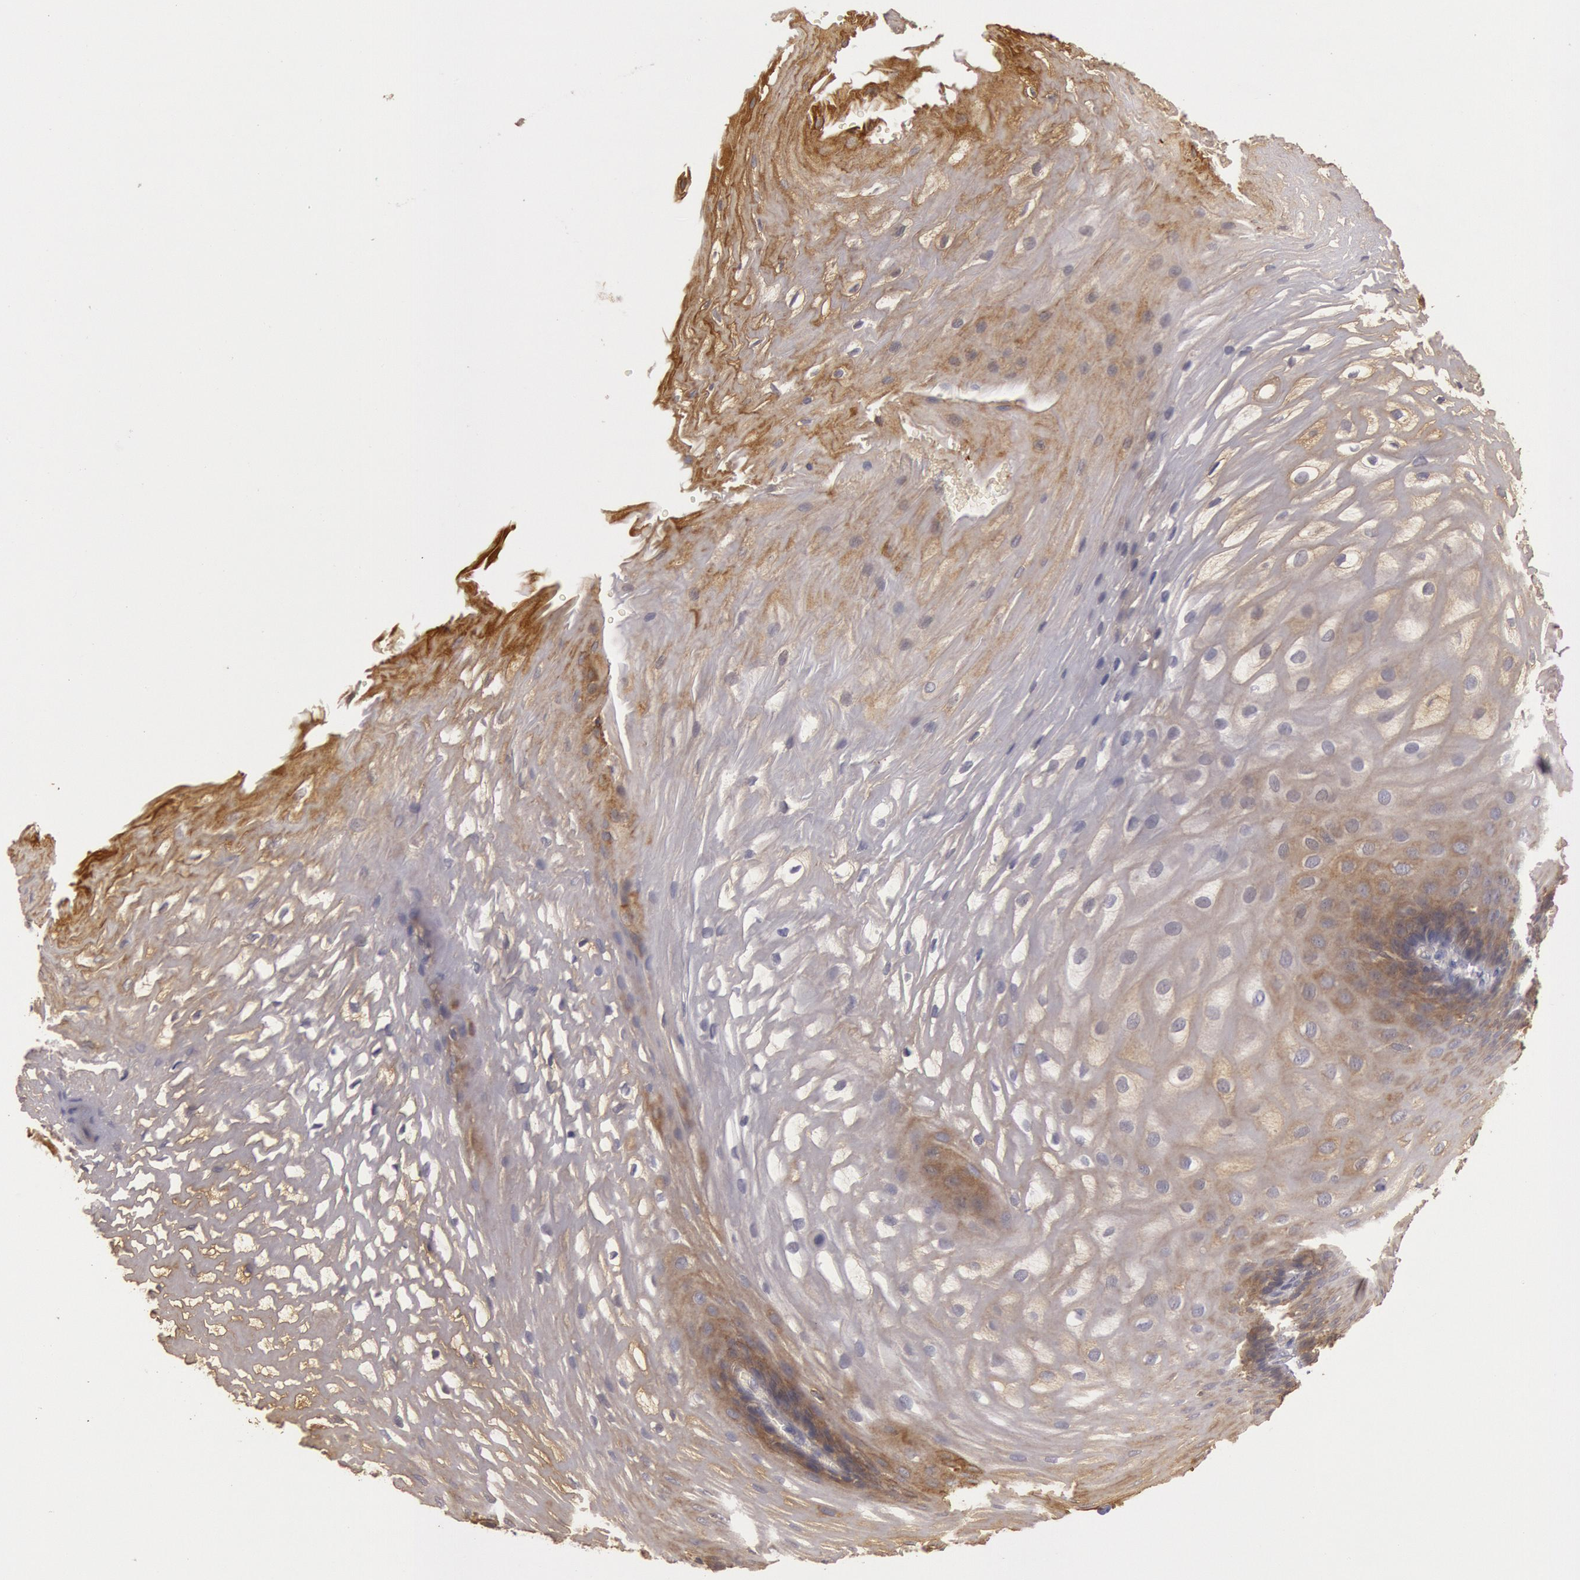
{"staining": {"intensity": "strong", "quantity": ">75%", "location": "cytoplasmic/membranous"}, "tissue": "esophagus", "cell_type": "Squamous epithelial cells", "image_type": "normal", "snomed": [{"axis": "morphology", "description": "Normal tissue, NOS"}, {"axis": "morphology", "description": "Adenocarcinoma, NOS"}, {"axis": "topography", "description": "Esophagus"}, {"axis": "topography", "description": "Stomach"}], "caption": "Immunohistochemical staining of unremarkable human esophagus shows strong cytoplasmic/membranous protein staining in approximately >75% of squamous epithelial cells. The staining was performed using DAB (3,3'-diaminobenzidine) to visualize the protein expression in brown, while the nuclei were stained in blue with hematoxylin (Magnification: 20x).", "gene": "PLA2G6", "patient": {"sex": "male", "age": 62}}